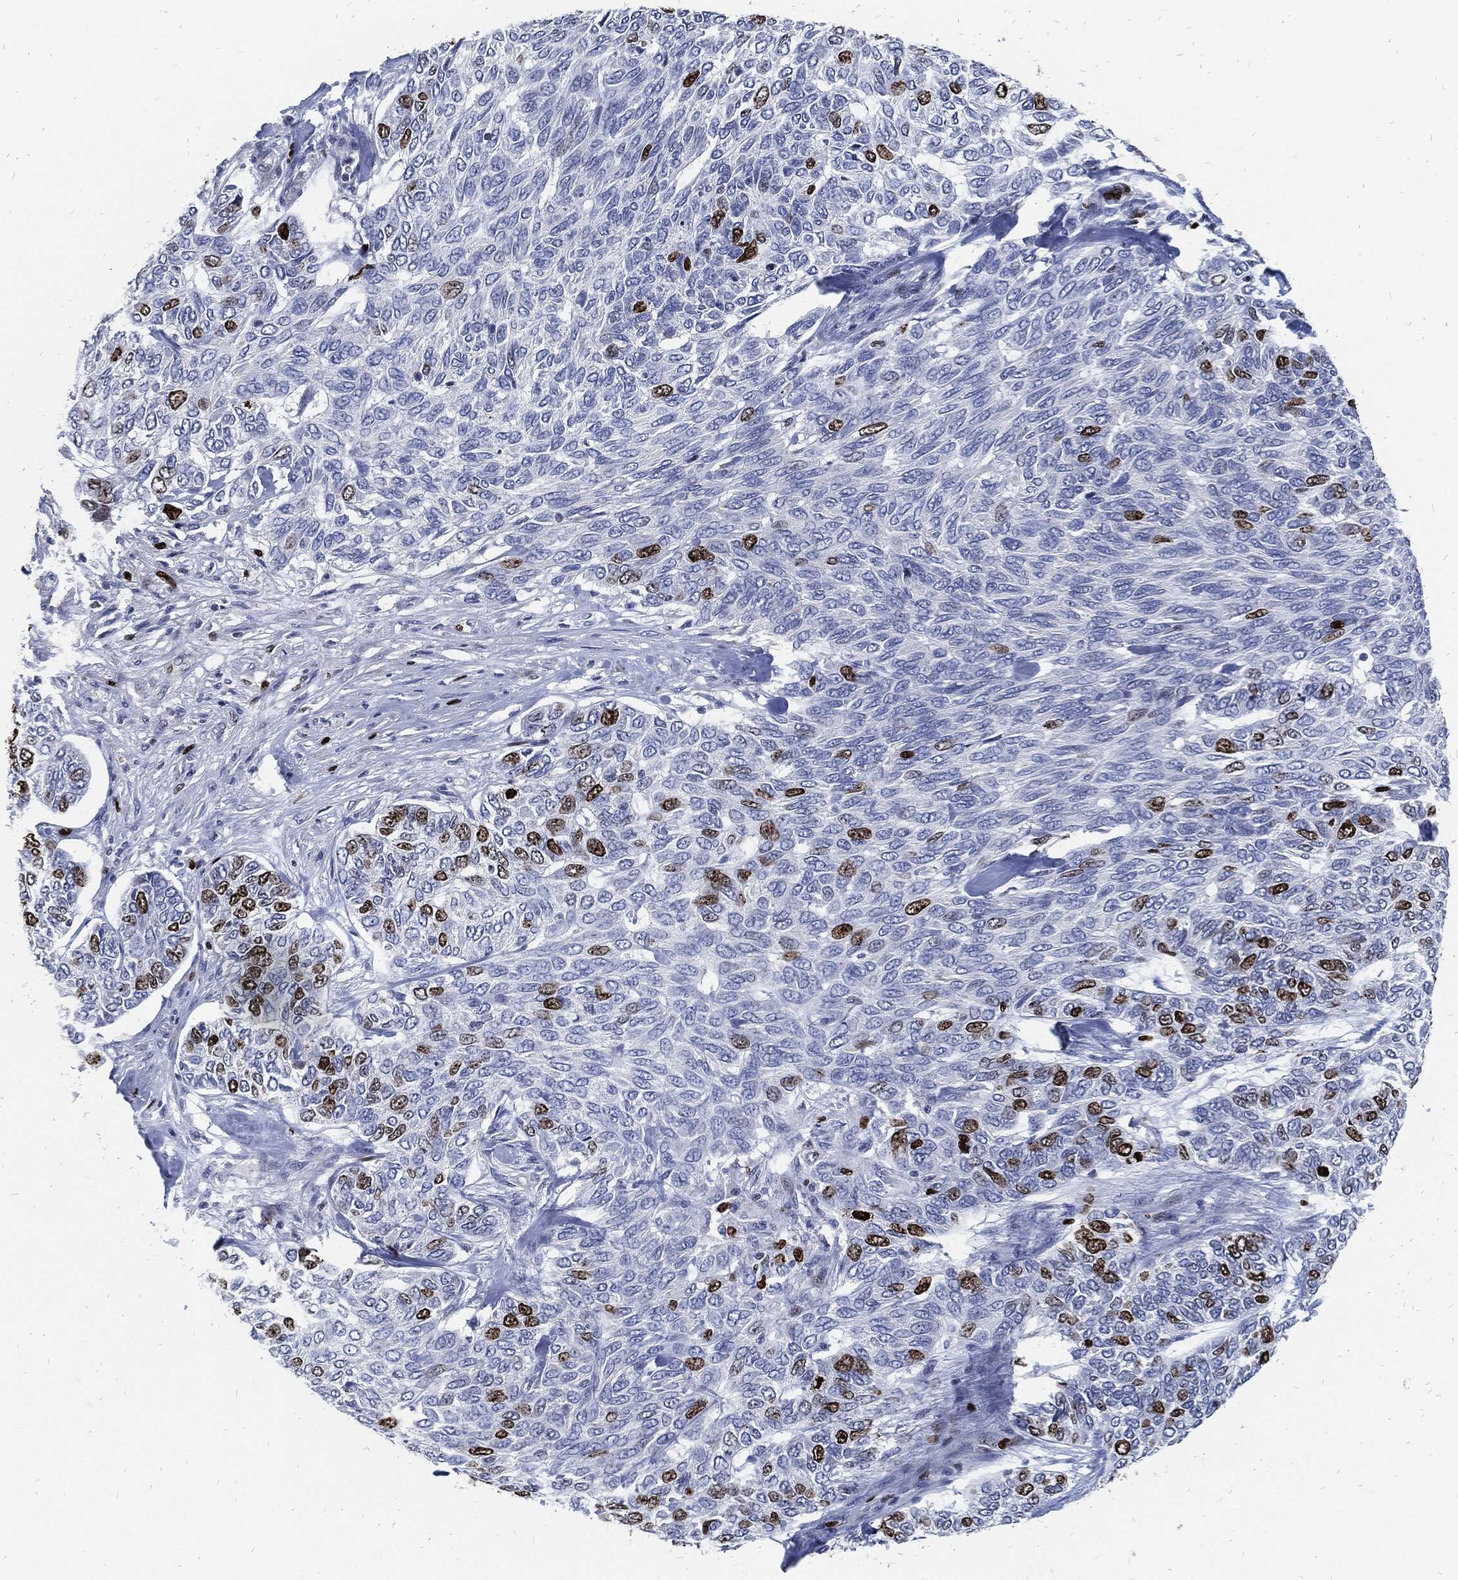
{"staining": {"intensity": "strong", "quantity": "<25%", "location": "nuclear"}, "tissue": "skin cancer", "cell_type": "Tumor cells", "image_type": "cancer", "snomed": [{"axis": "morphology", "description": "Basal cell carcinoma"}, {"axis": "topography", "description": "Skin"}], "caption": "Skin basal cell carcinoma was stained to show a protein in brown. There is medium levels of strong nuclear staining in about <25% of tumor cells.", "gene": "MKI67", "patient": {"sex": "female", "age": 65}}